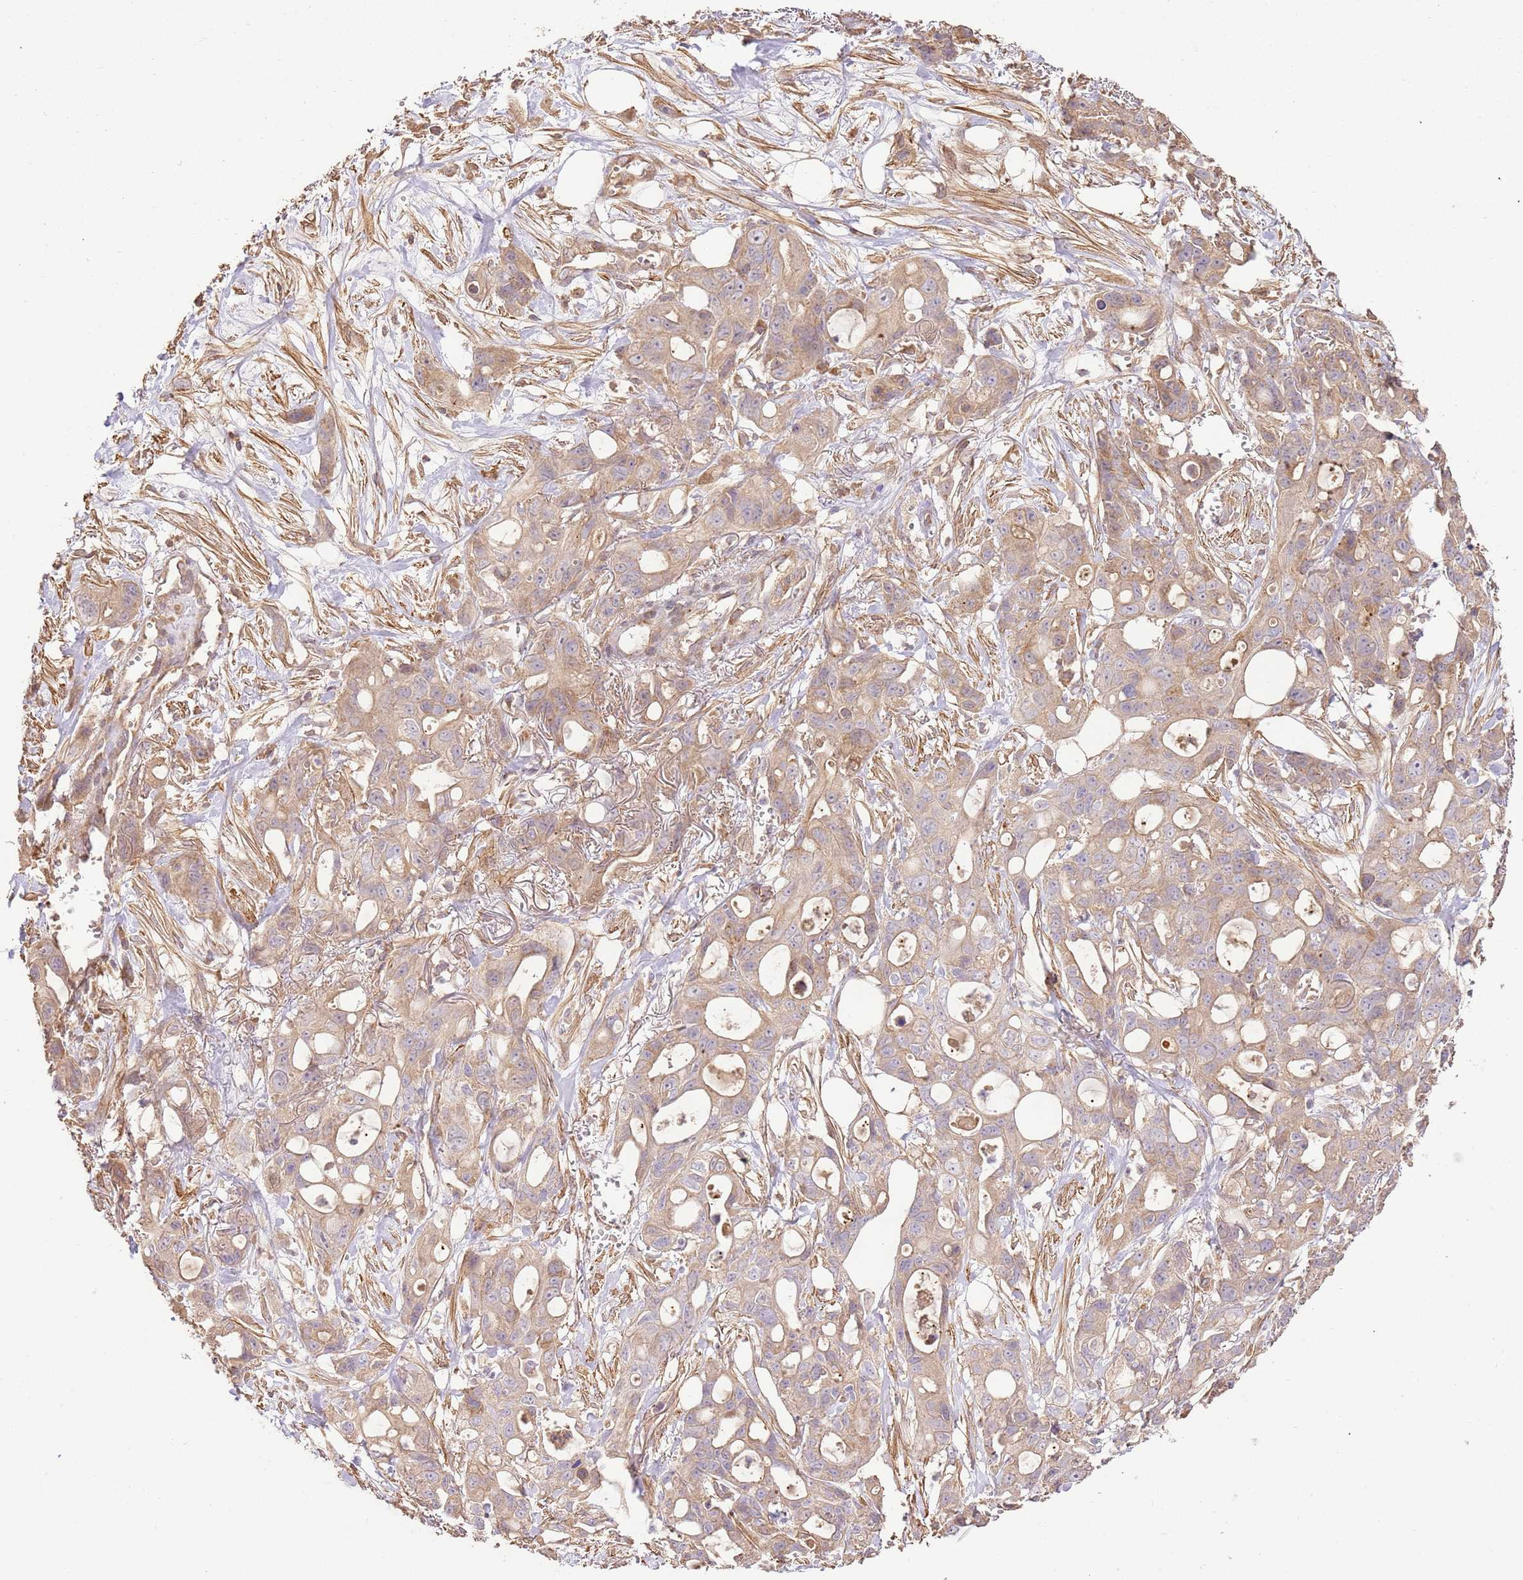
{"staining": {"intensity": "weak", "quantity": ">75%", "location": "cytoplasmic/membranous"}, "tissue": "ovarian cancer", "cell_type": "Tumor cells", "image_type": "cancer", "snomed": [{"axis": "morphology", "description": "Cystadenocarcinoma, mucinous, NOS"}, {"axis": "topography", "description": "Ovary"}], "caption": "Immunohistochemistry histopathology image of neoplastic tissue: ovarian cancer stained using IHC reveals low levels of weak protein expression localized specifically in the cytoplasmic/membranous of tumor cells, appearing as a cytoplasmic/membranous brown color.", "gene": "CEP55", "patient": {"sex": "female", "age": 70}}